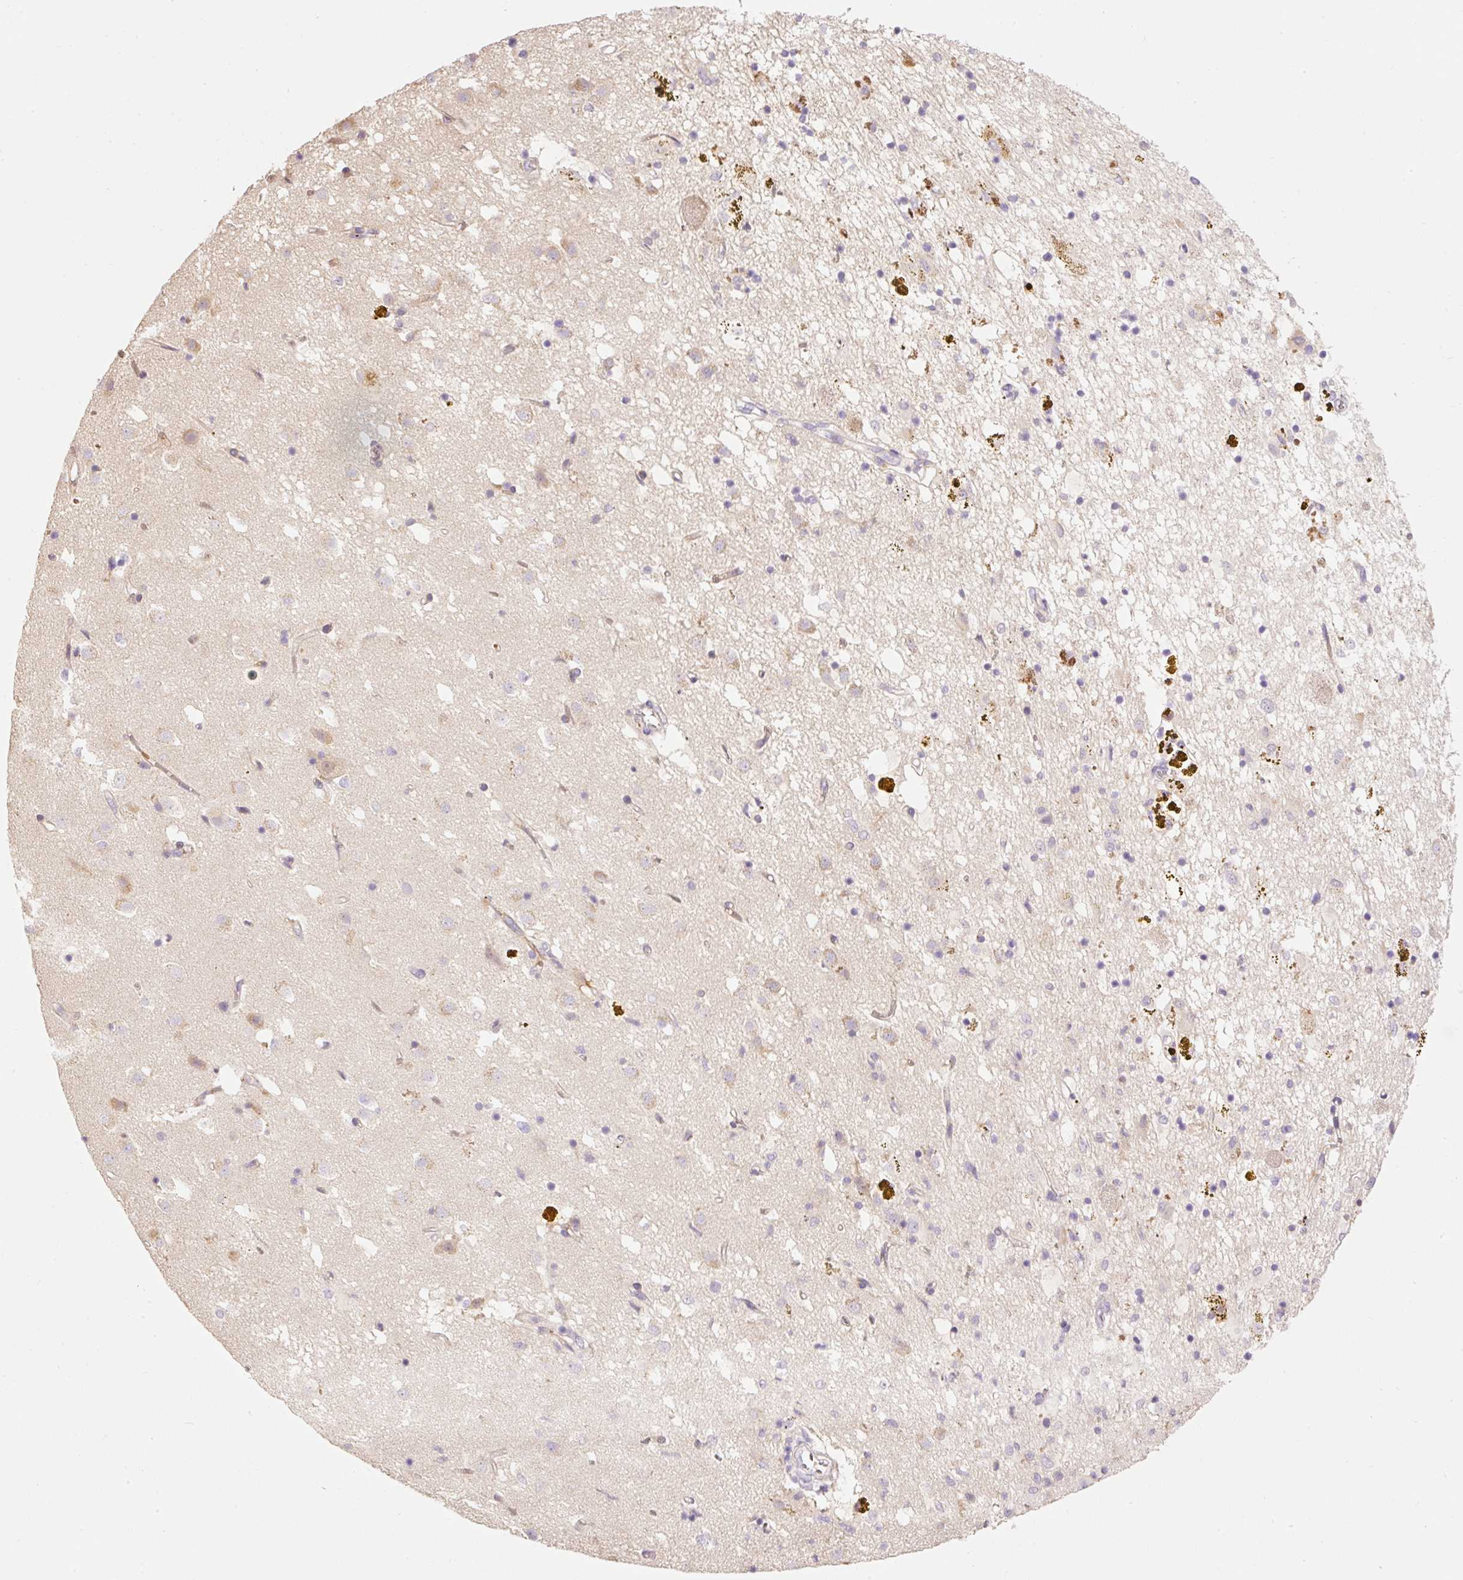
{"staining": {"intensity": "weak", "quantity": "<25%", "location": "cytoplasmic/membranous"}, "tissue": "caudate", "cell_type": "Glial cells", "image_type": "normal", "snomed": [{"axis": "morphology", "description": "Normal tissue, NOS"}, {"axis": "topography", "description": "Lateral ventricle wall"}], "caption": "High magnification brightfield microscopy of unremarkable caudate stained with DAB (brown) and counterstained with hematoxylin (blue): glial cells show no significant expression.", "gene": "CMTM8", "patient": {"sex": "male", "age": 58}}